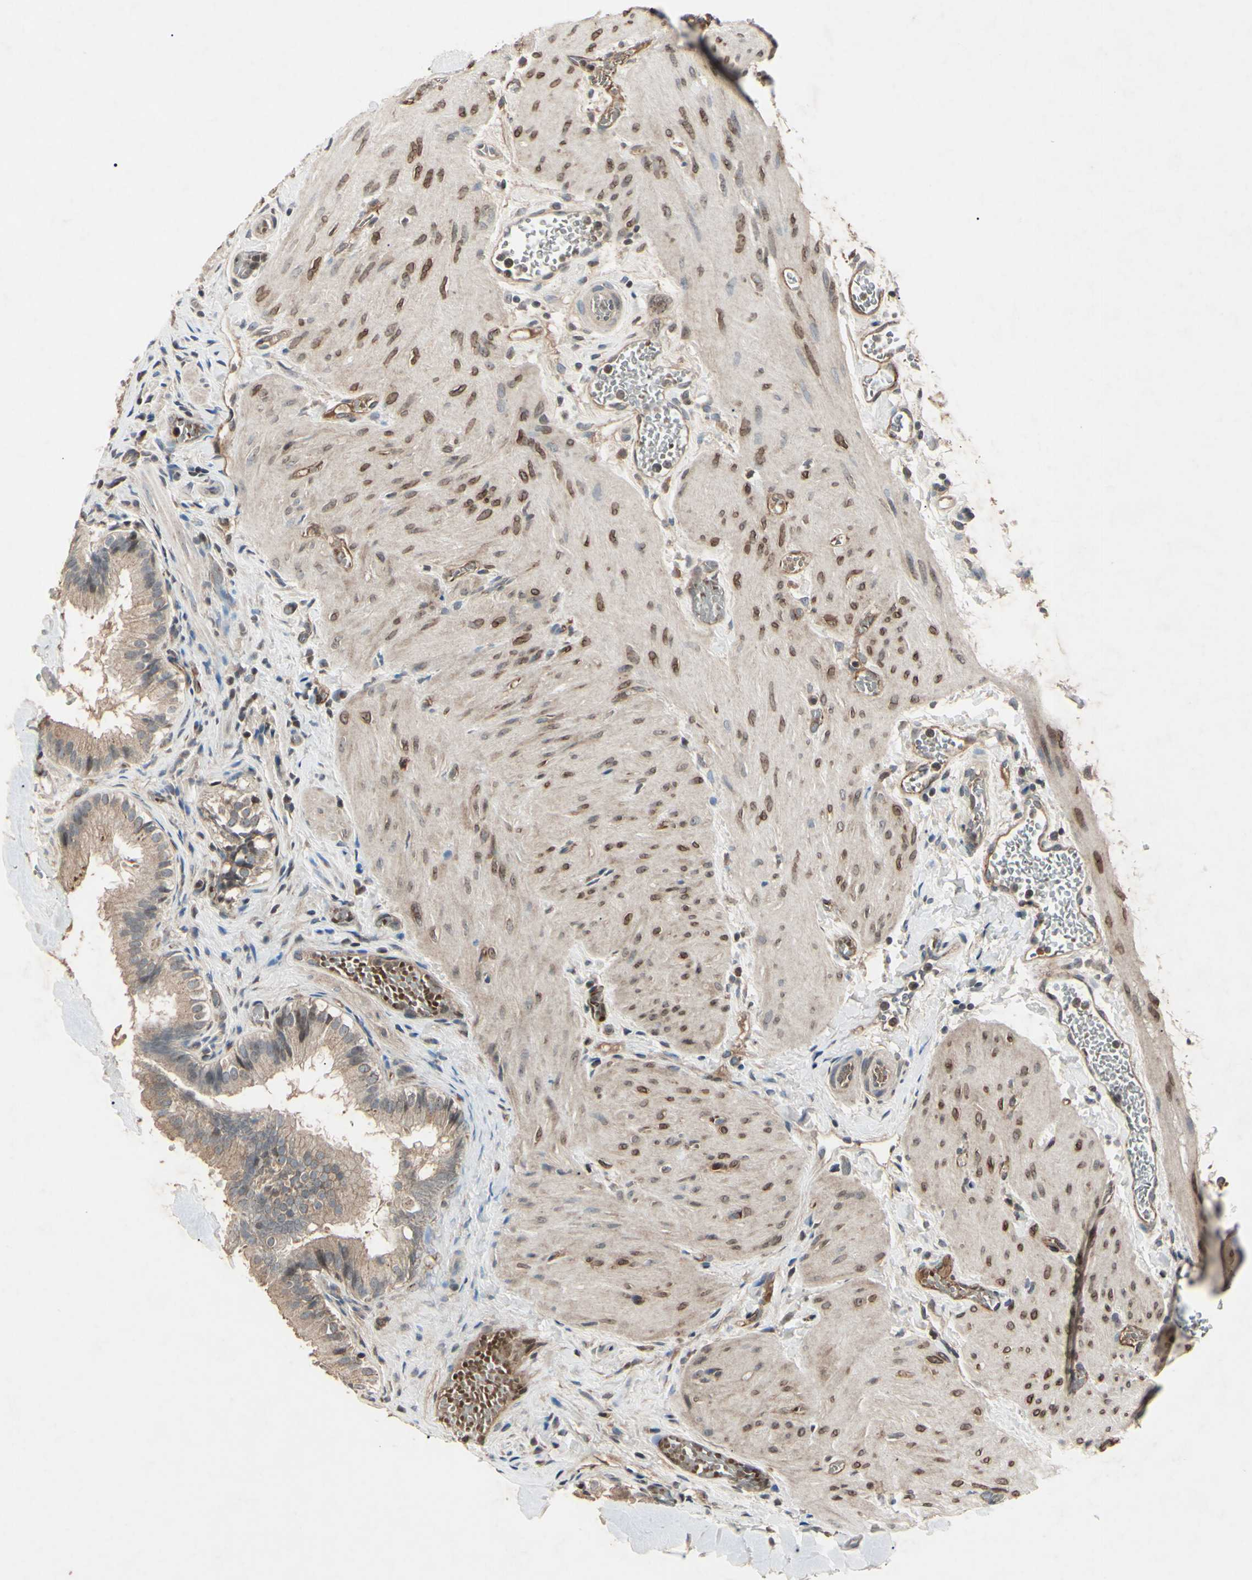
{"staining": {"intensity": "moderate", "quantity": ">75%", "location": "cytoplasmic/membranous"}, "tissue": "gallbladder", "cell_type": "Glandular cells", "image_type": "normal", "snomed": [{"axis": "morphology", "description": "Normal tissue, NOS"}, {"axis": "topography", "description": "Gallbladder"}], "caption": "The photomicrograph displays staining of benign gallbladder, revealing moderate cytoplasmic/membranous protein positivity (brown color) within glandular cells.", "gene": "AEBP1", "patient": {"sex": "female", "age": 26}}